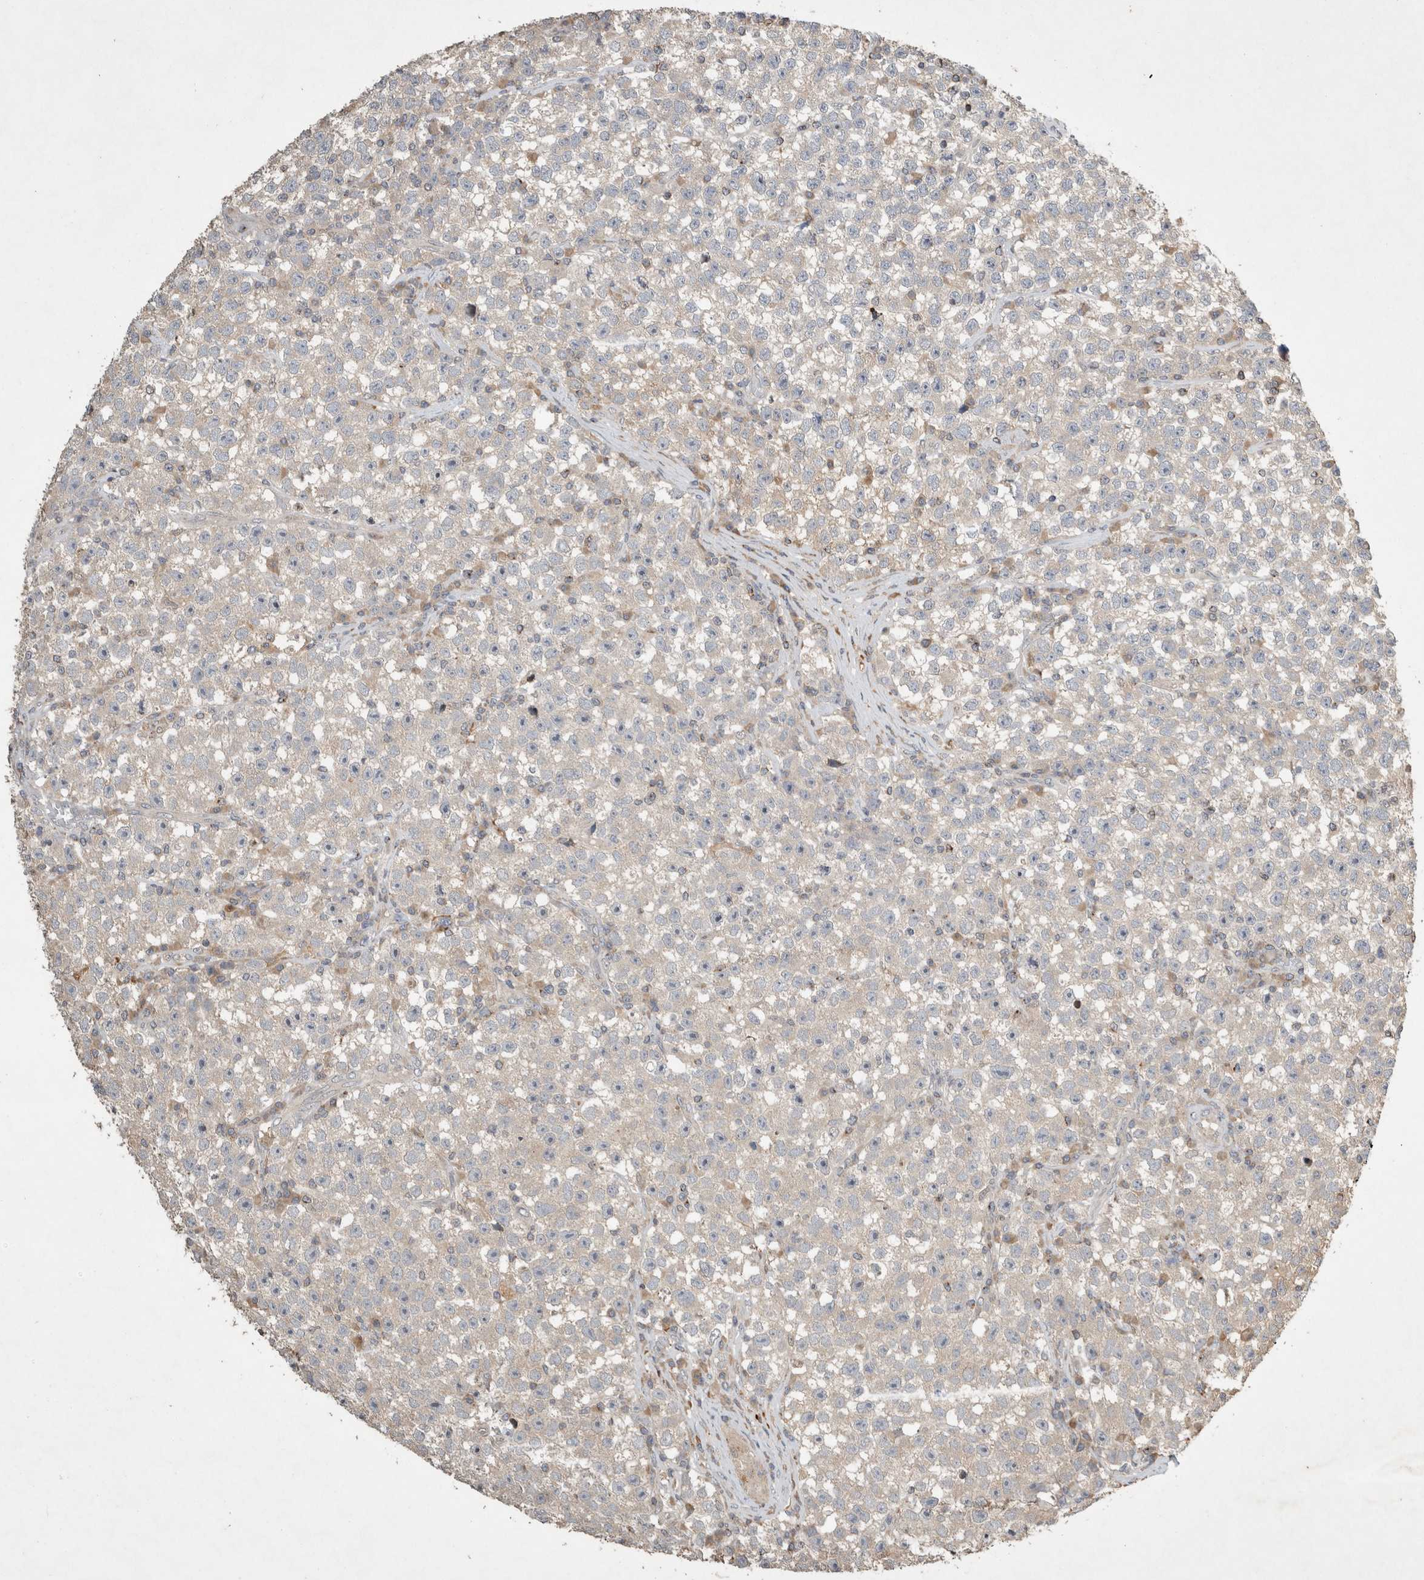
{"staining": {"intensity": "negative", "quantity": "none", "location": "none"}, "tissue": "testis cancer", "cell_type": "Tumor cells", "image_type": "cancer", "snomed": [{"axis": "morphology", "description": "Seminoma, NOS"}, {"axis": "topography", "description": "Testis"}], "caption": "Immunohistochemical staining of human testis seminoma demonstrates no significant positivity in tumor cells. The staining was performed using DAB (3,3'-diaminobenzidine) to visualize the protein expression in brown, while the nuclei were stained in blue with hematoxylin (Magnification: 20x).", "gene": "SERAC1", "patient": {"sex": "male", "age": 22}}